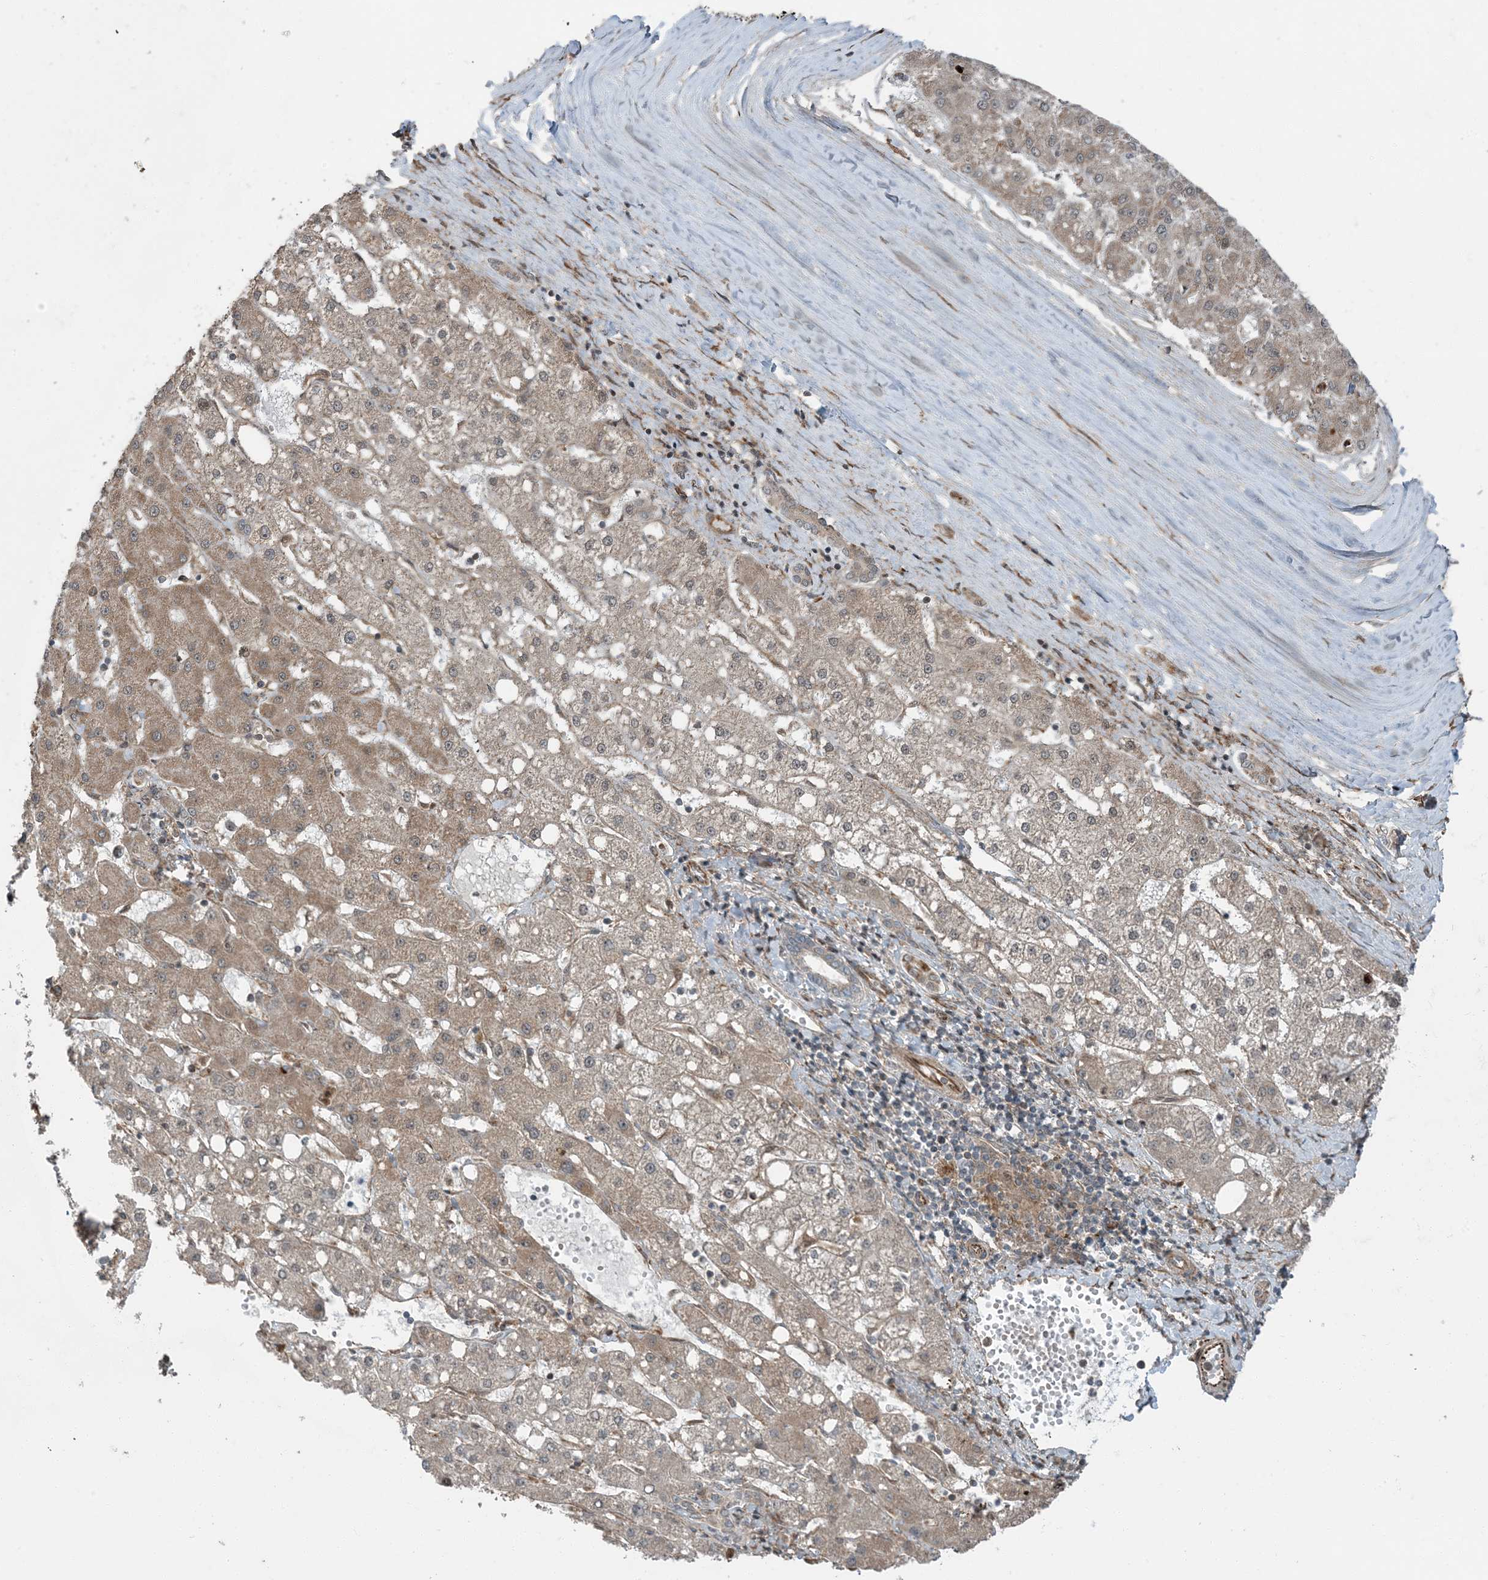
{"staining": {"intensity": "weak", "quantity": ">75%", "location": "cytoplasmic/membranous"}, "tissue": "liver cancer", "cell_type": "Tumor cells", "image_type": "cancer", "snomed": [{"axis": "morphology", "description": "Carcinoma, Hepatocellular, NOS"}, {"axis": "topography", "description": "Liver"}], "caption": "IHC histopathology image of human hepatocellular carcinoma (liver) stained for a protein (brown), which reveals low levels of weak cytoplasmic/membranous positivity in approximately >75% of tumor cells.", "gene": "EDEM2", "patient": {"sex": "male", "age": 67}}